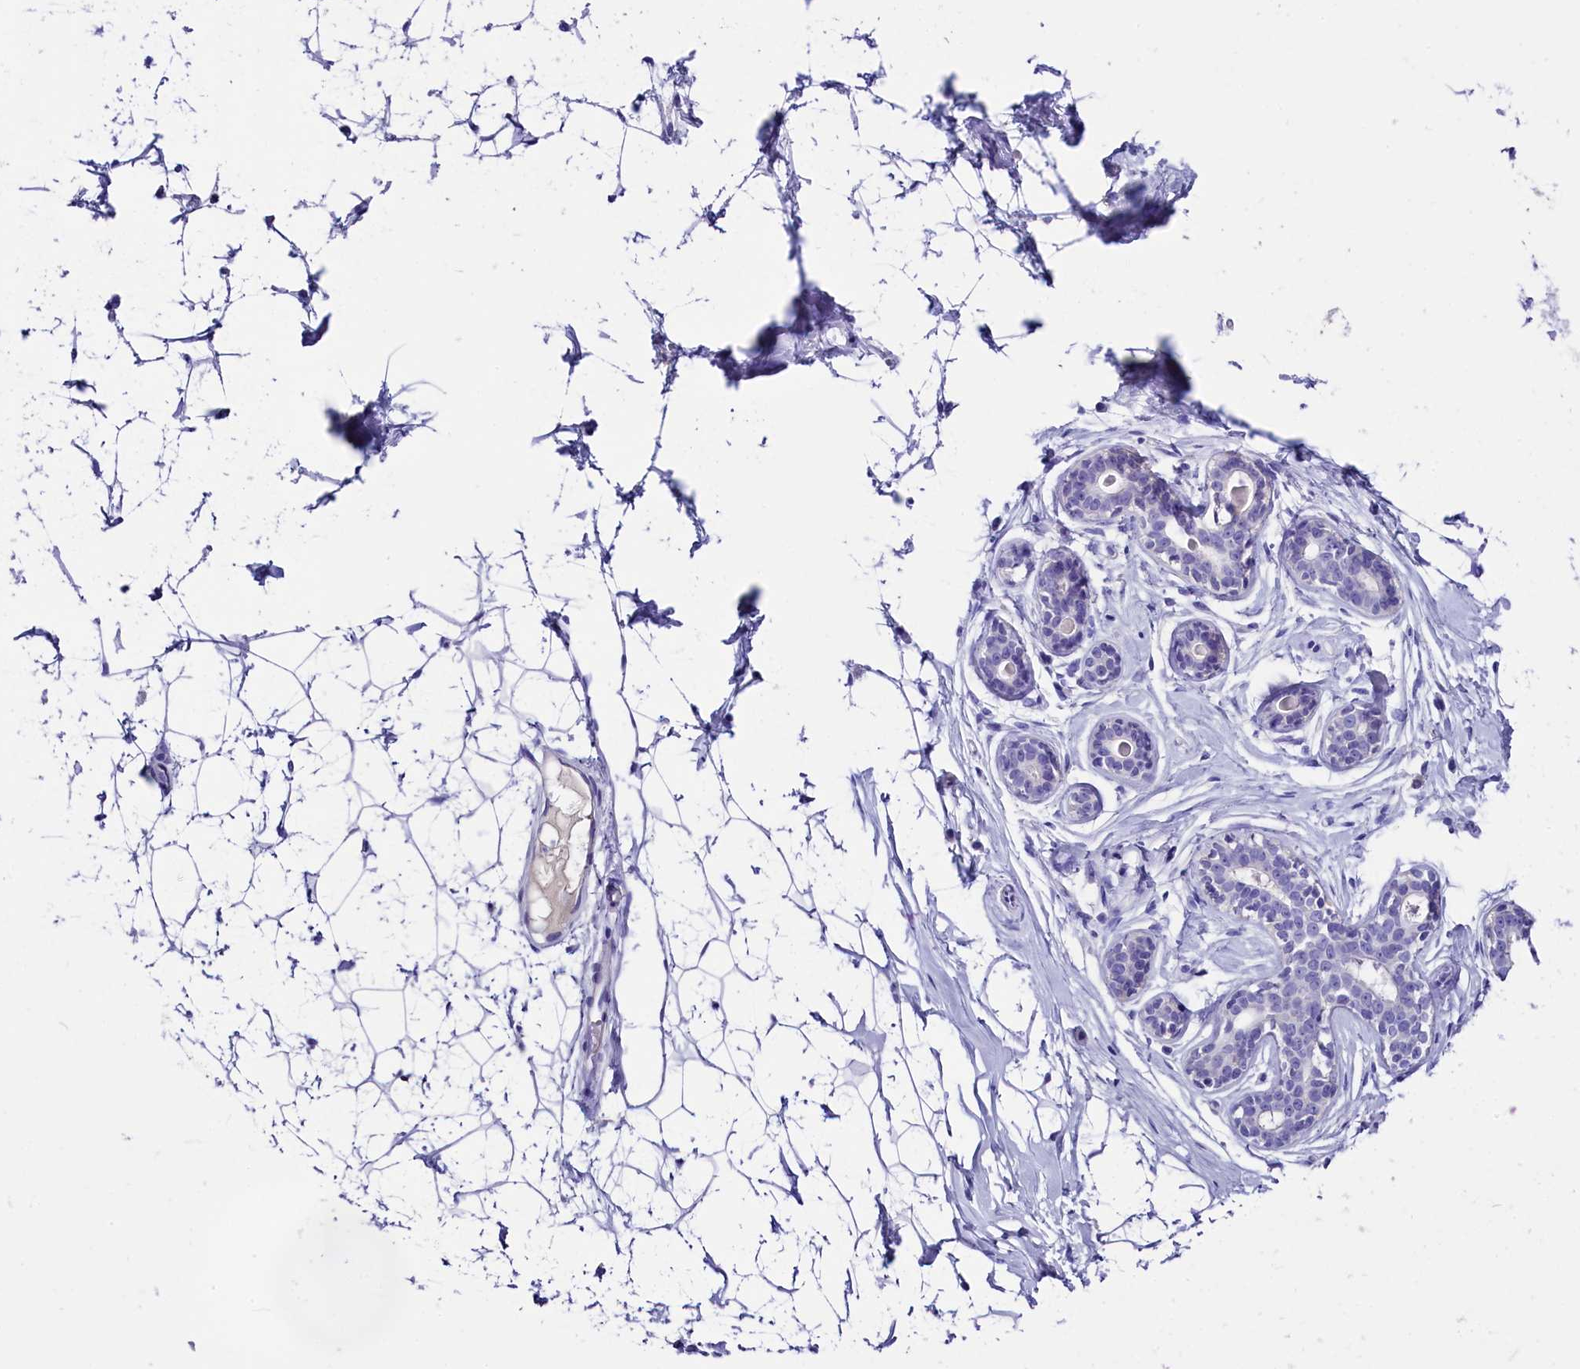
{"staining": {"intensity": "negative", "quantity": "none", "location": "none"}, "tissue": "breast", "cell_type": "Adipocytes", "image_type": "normal", "snomed": [{"axis": "morphology", "description": "Normal tissue, NOS"}, {"axis": "morphology", "description": "Adenoma, NOS"}, {"axis": "topography", "description": "Breast"}], "caption": "Adipocytes show no significant staining in unremarkable breast. (Immunohistochemistry (ihc), brightfield microscopy, high magnification).", "gene": "SKIDA1", "patient": {"sex": "female", "age": 23}}